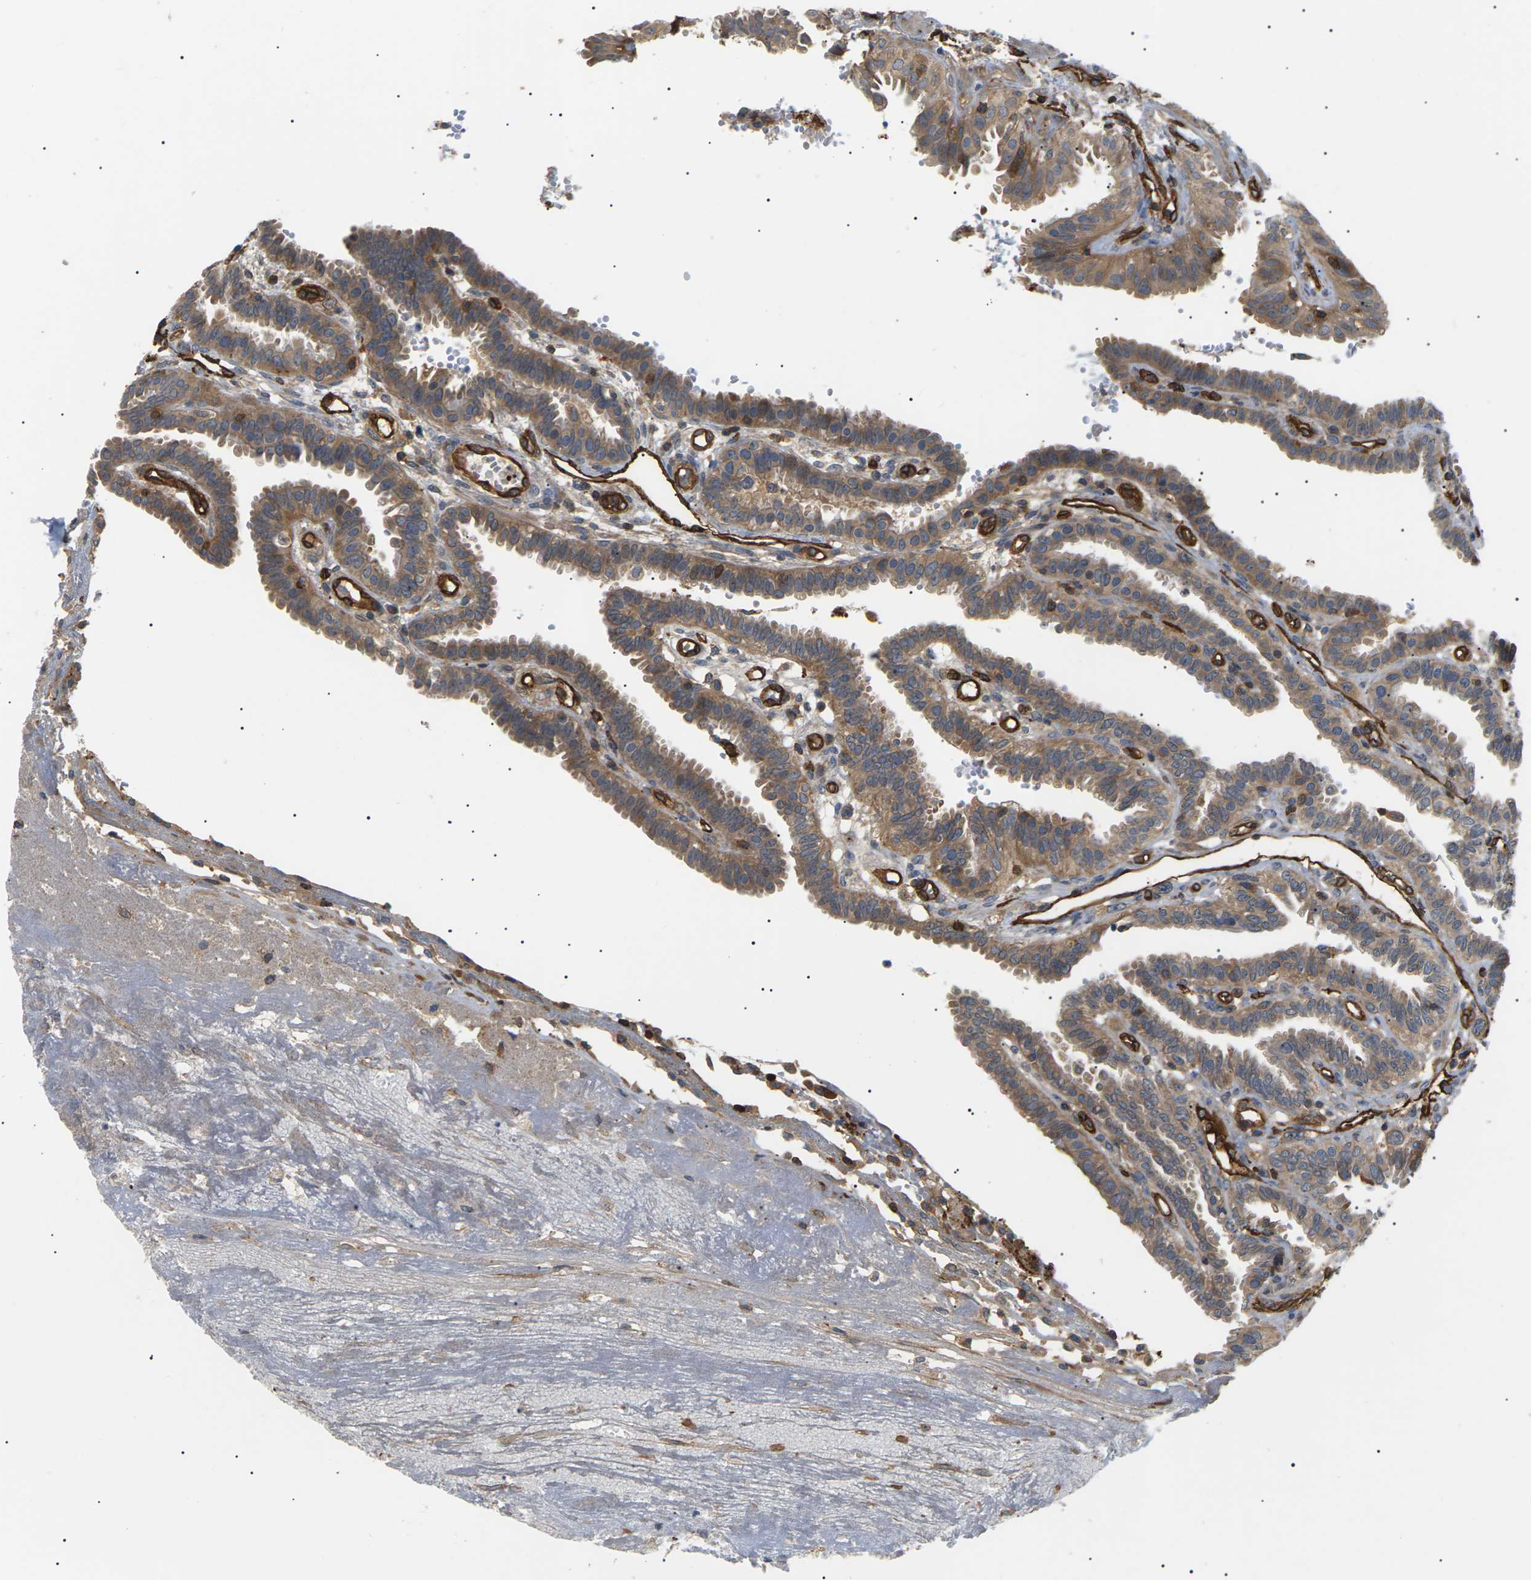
{"staining": {"intensity": "moderate", "quantity": ">75%", "location": "cytoplasmic/membranous"}, "tissue": "fallopian tube", "cell_type": "Glandular cells", "image_type": "normal", "snomed": [{"axis": "morphology", "description": "Normal tissue, NOS"}, {"axis": "topography", "description": "Fallopian tube"}, {"axis": "topography", "description": "Placenta"}], "caption": "Unremarkable fallopian tube was stained to show a protein in brown. There is medium levels of moderate cytoplasmic/membranous positivity in approximately >75% of glandular cells.", "gene": "TMTC4", "patient": {"sex": "female", "age": 34}}